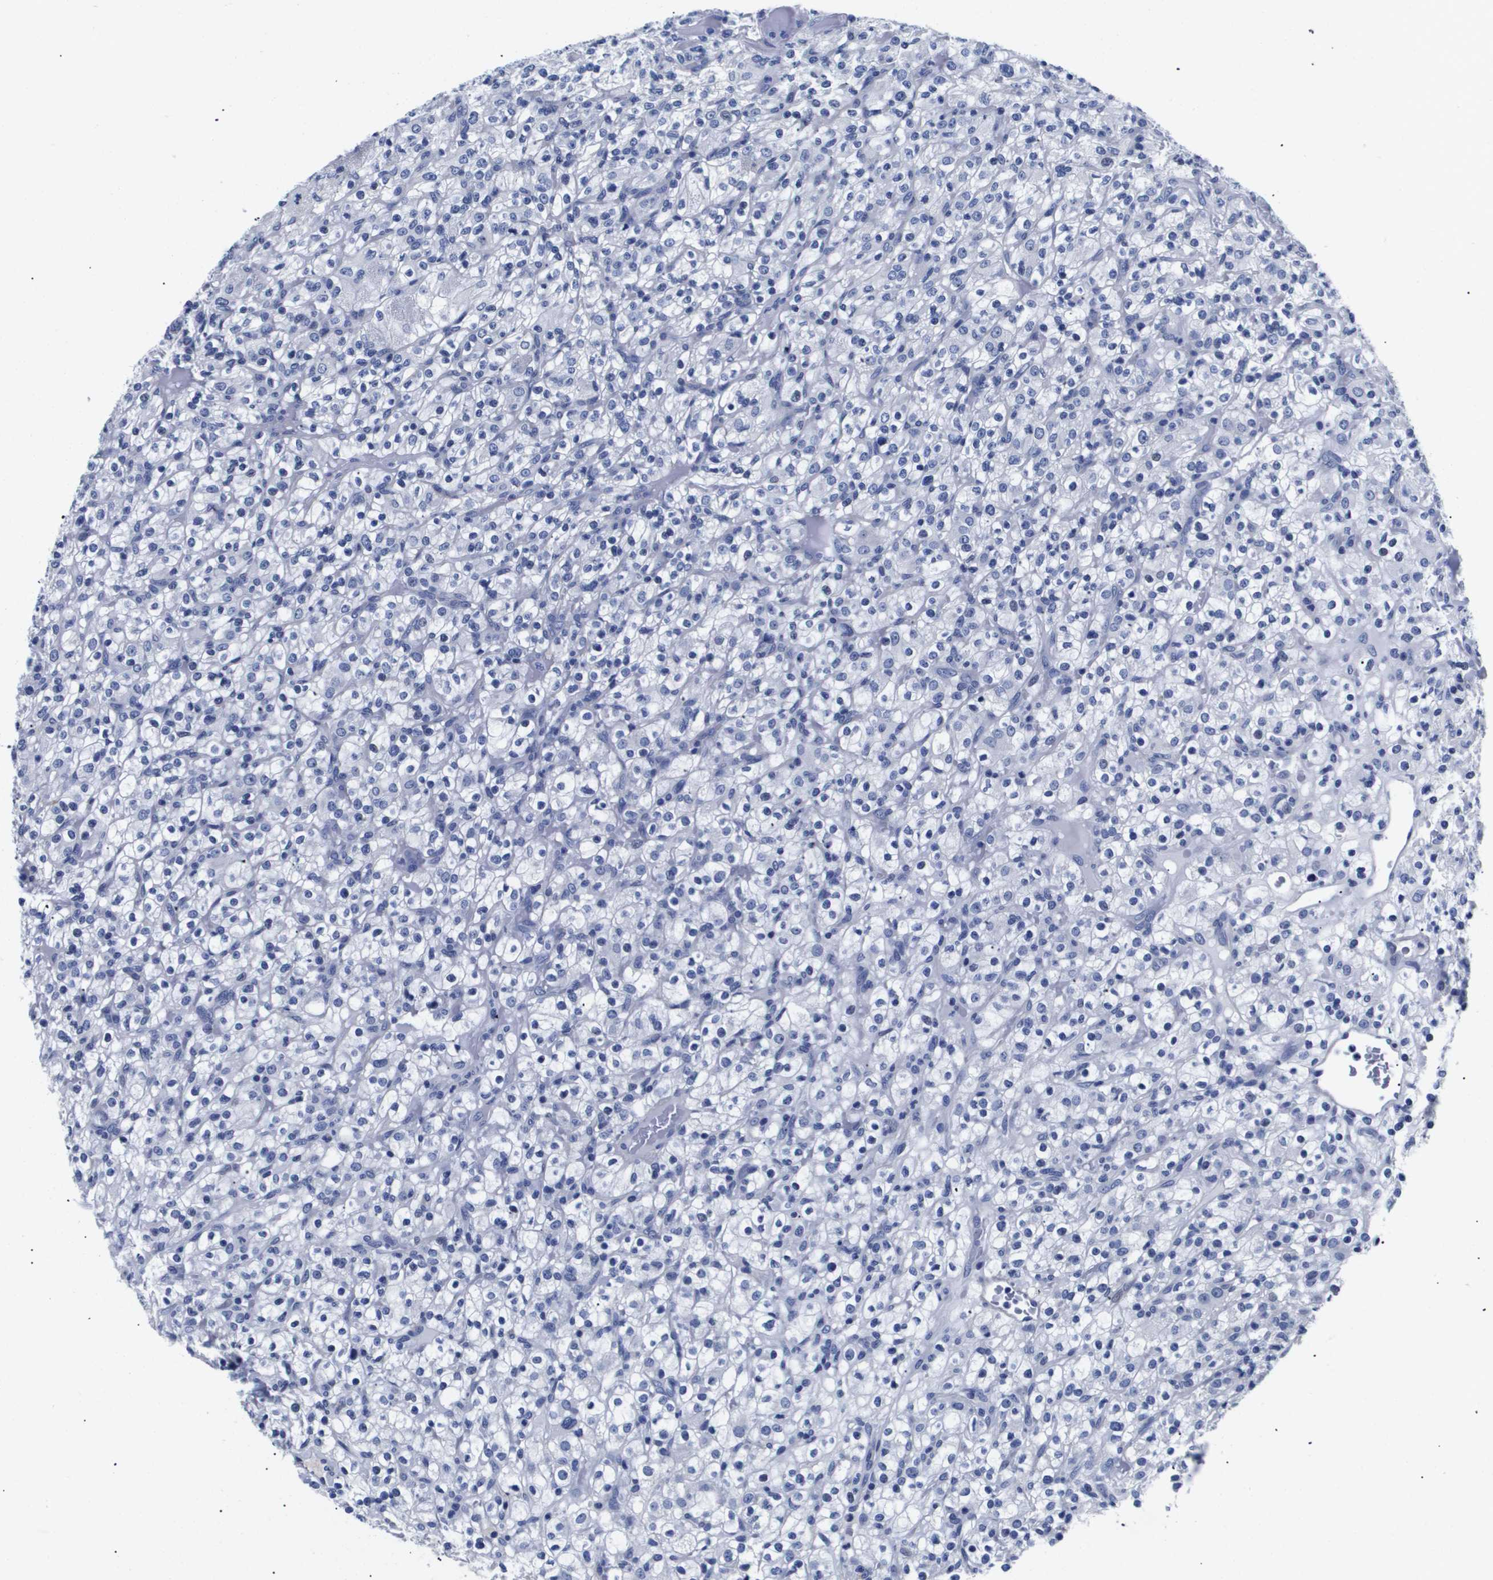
{"staining": {"intensity": "negative", "quantity": "none", "location": "none"}, "tissue": "renal cancer", "cell_type": "Tumor cells", "image_type": "cancer", "snomed": [{"axis": "morphology", "description": "Normal tissue, NOS"}, {"axis": "morphology", "description": "Adenocarcinoma, NOS"}, {"axis": "topography", "description": "Kidney"}], "caption": "Immunohistochemistry (IHC) image of neoplastic tissue: human adenocarcinoma (renal) stained with DAB (3,3'-diaminobenzidine) displays no significant protein staining in tumor cells. Brightfield microscopy of IHC stained with DAB (3,3'-diaminobenzidine) (brown) and hematoxylin (blue), captured at high magnification.", "gene": "ATP6V0A4", "patient": {"sex": "female", "age": 72}}